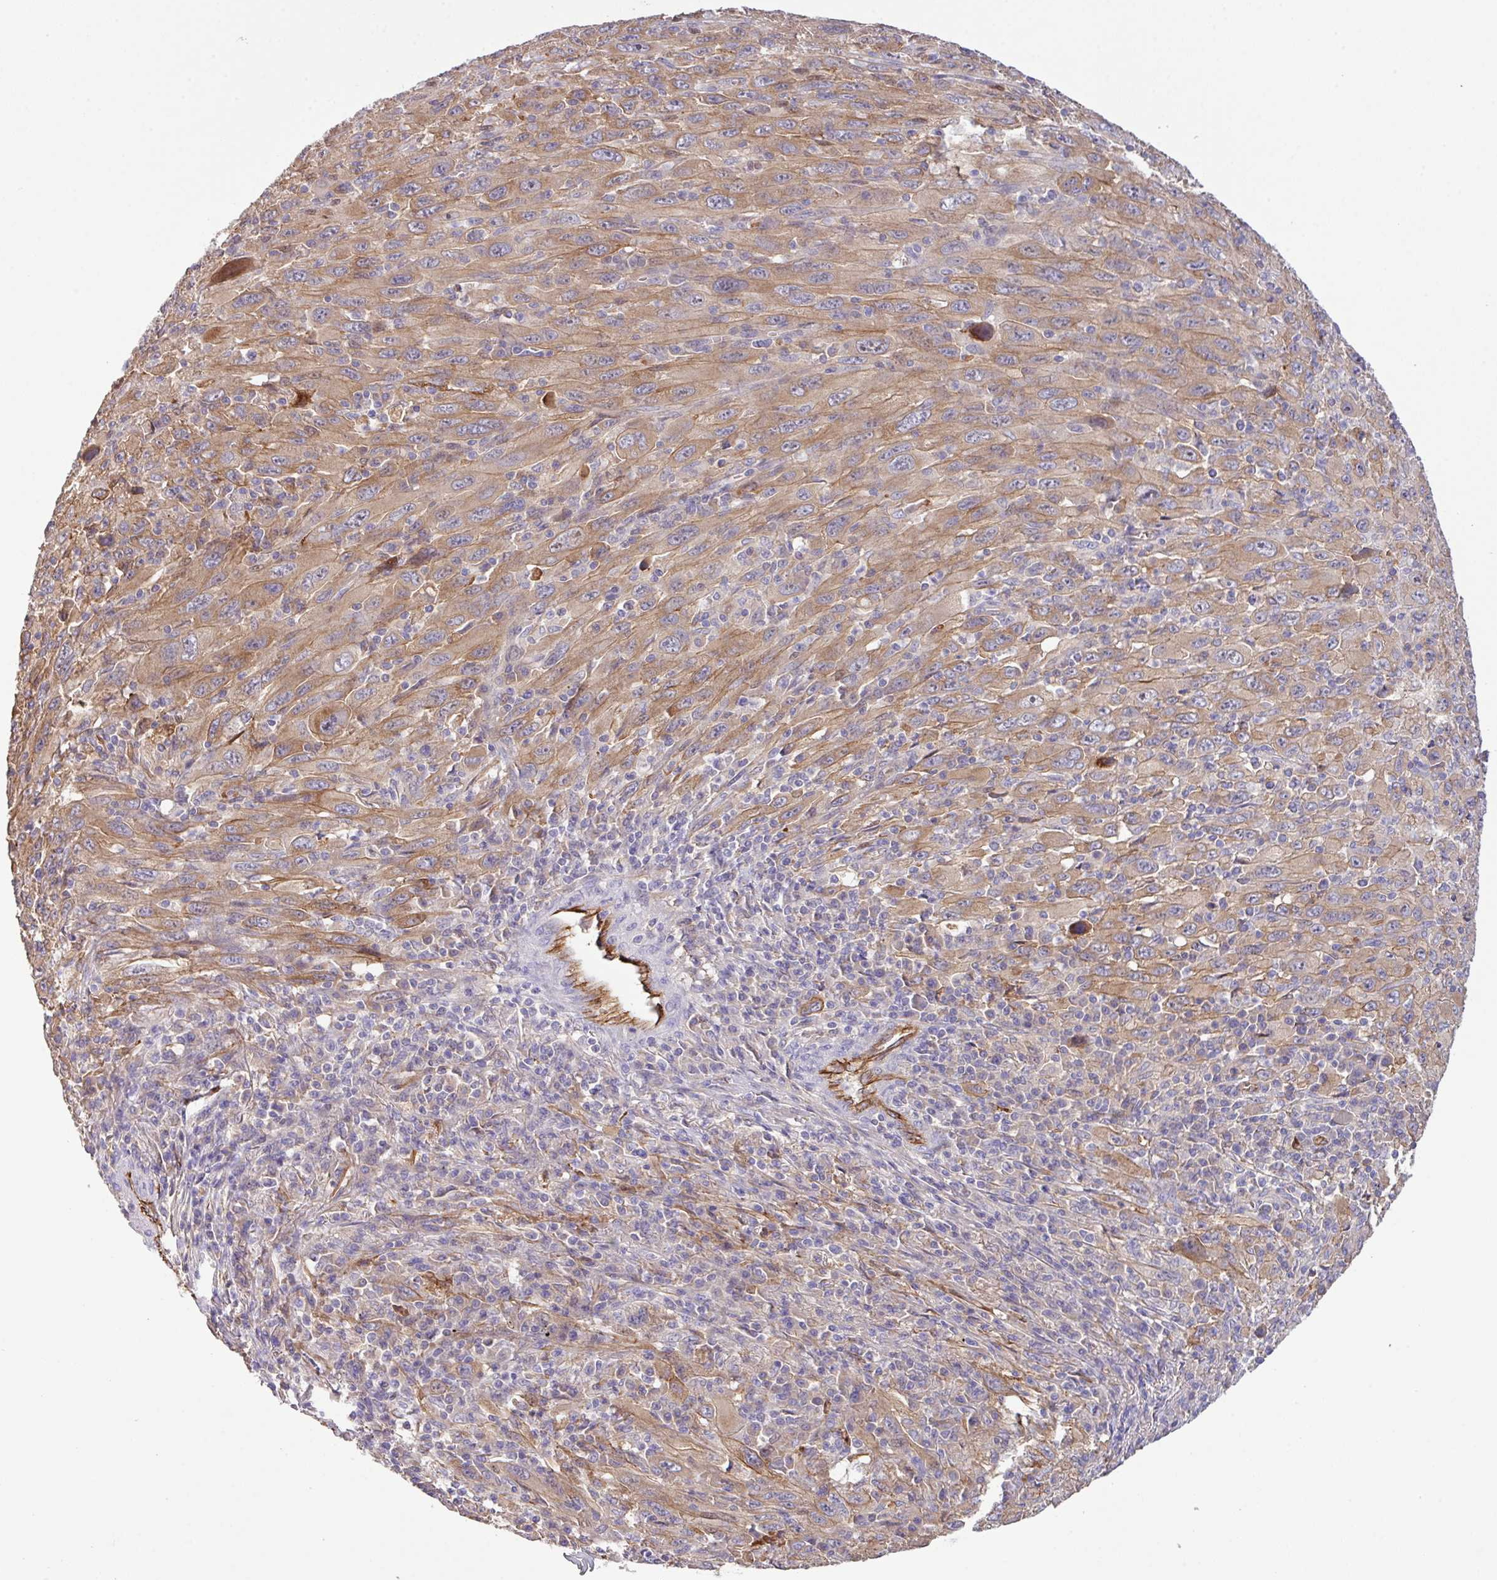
{"staining": {"intensity": "moderate", "quantity": "<25%", "location": "cytoplasmic/membranous"}, "tissue": "melanoma", "cell_type": "Tumor cells", "image_type": "cancer", "snomed": [{"axis": "morphology", "description": "Malignant melanoma, Metastatic site"}, {"axis": "topography", "description": "Skin"}], "caption": "Protein expression analysis of human malignant melanoma (metastatic site) reveals moderate cytoplasmic/membranous positivity in approximately <25% of tumor cells.", "gene": "LRRC53", "patient": {"sex": "female", "age": 56}}